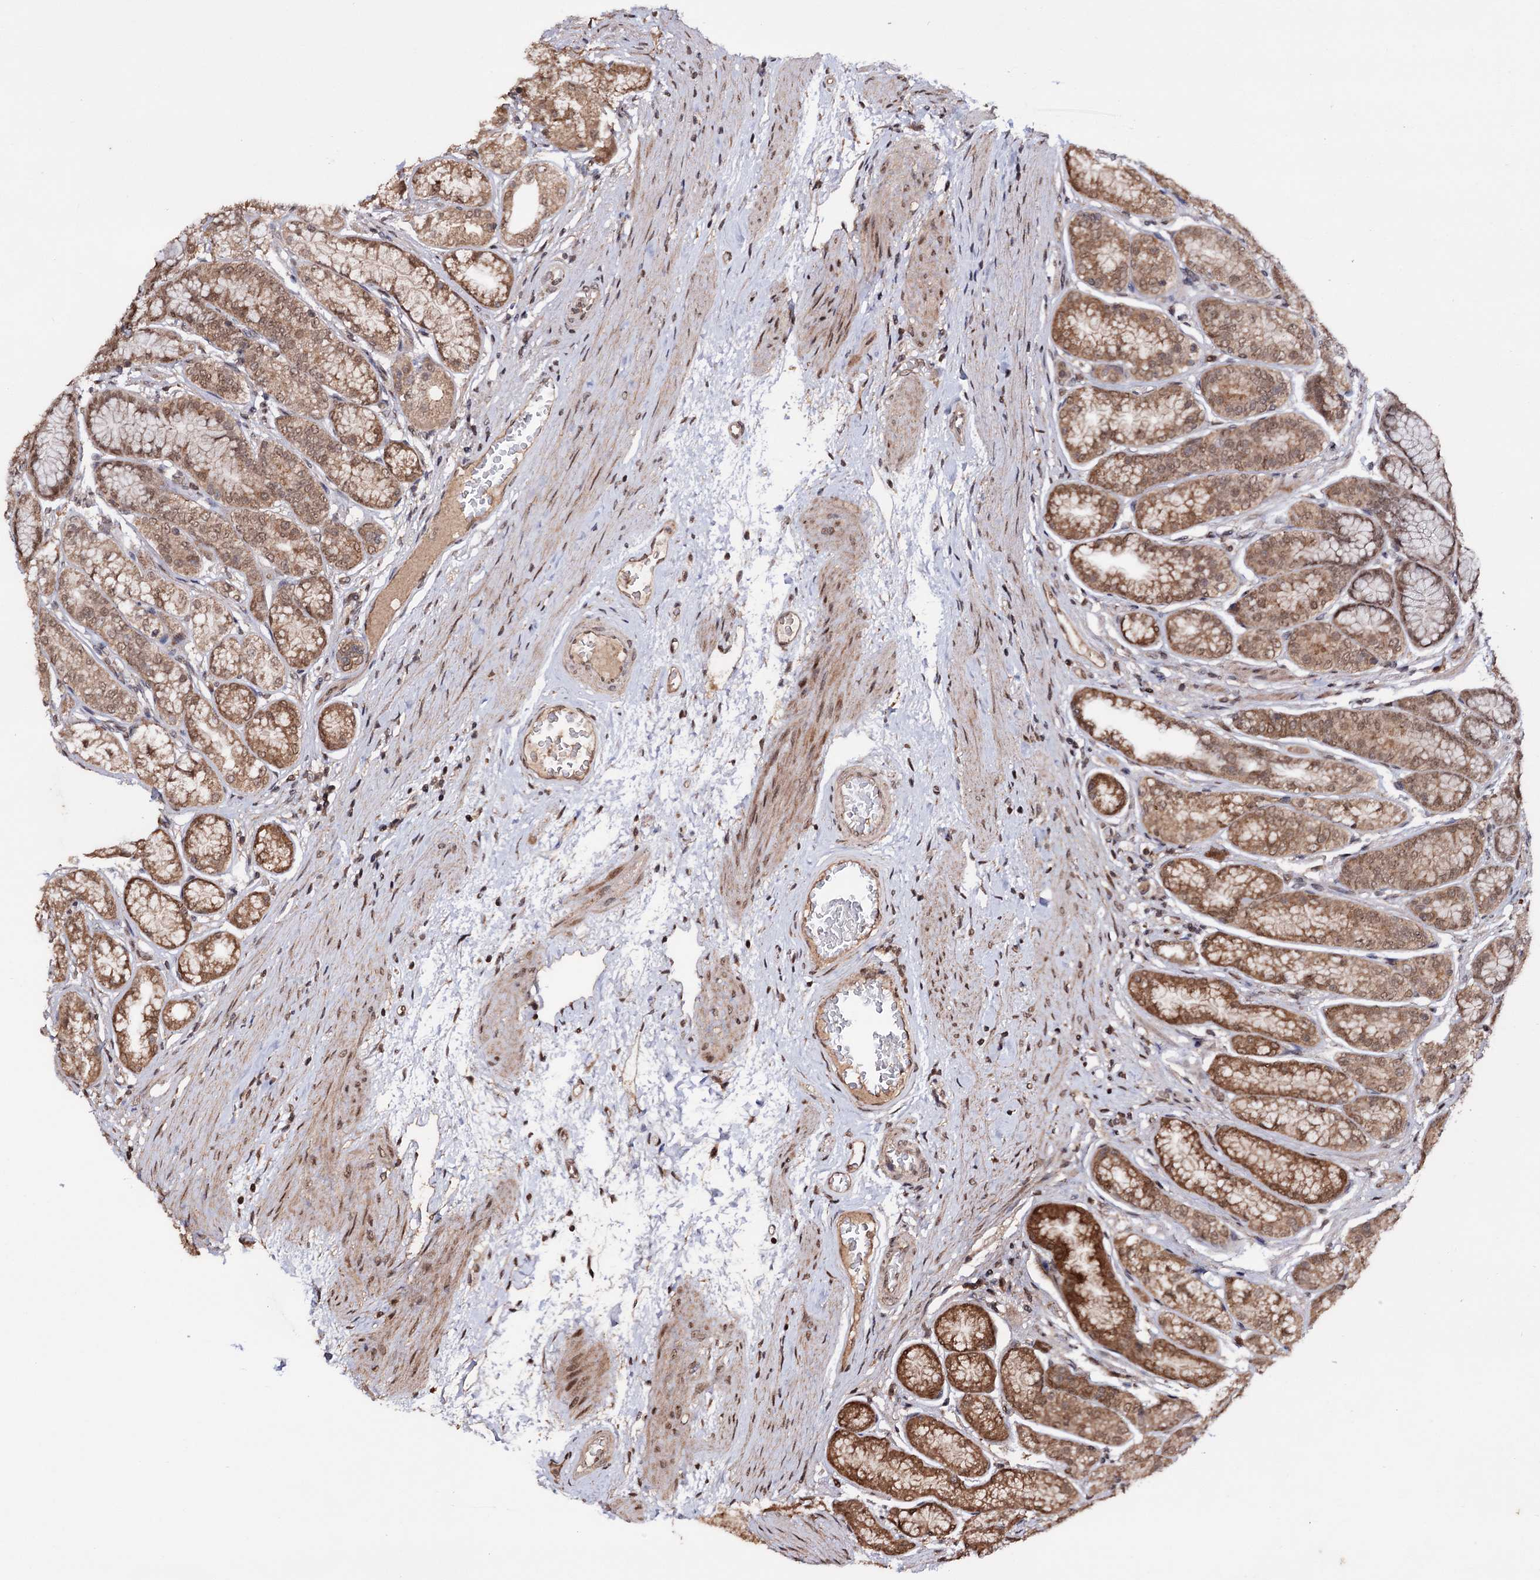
{"staining": {"intensity": "moderate", "quantity": ">75%", "location": "cytoplasmic/membranous"}, "tissue": "stomach", "cell_type": "Glandular cells", "image_type": "normal", "snomed": [{"axis": "morphology", "description": "Normal tissue, NOS"}, {"axis": "morphology", "description": "Adenocarcinoma, NOS"}, {"axis": "morphology", "description": "Adenocarcinoma, High grade"}, {"axis": "topography", "description": "Stomach, upper"}, {"axis": "topography", "description": "Stomach"}], "caption": "A brown stain labels moderate cytoplasmic/membranous expression of a protein in glandular cells of benign human stomach. Using DAB (brown) and hematoxylin (blue) stains, captured at high magnification using brightfield microscopy.", "gene": "KLF5", "patient": {"sex": "female", "age": 65}}